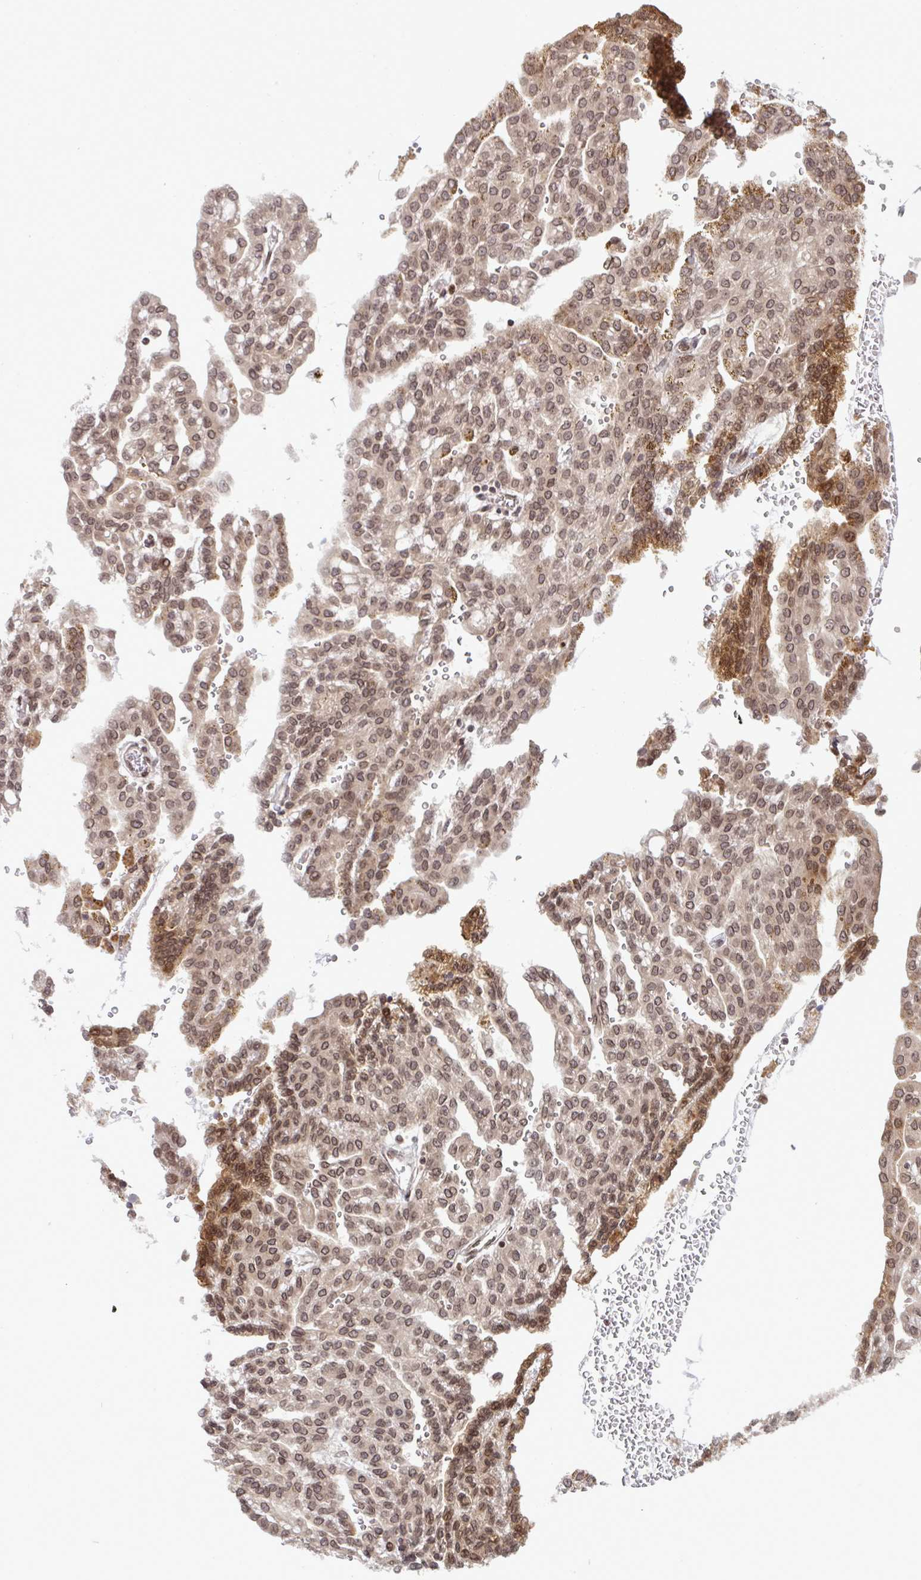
{"staining": {"intensity": "moderate", "quantity": ">75%", "location": "nuclear"}, "tissue": "renal cancer", "cell_type": "Tumor cells", "image_type": "cancer", "snomed": [{"axis": "morphology", "description": "Adenocarcinoma, NOS"}, {"axis": "topography", "description": "Kidney"}], "caption": "Renal adenocarcinoma stained with immunohistochemistry shows moderate nuclear positivity in about >75% of tumor cells.", "gene": "UXT", "patient": {"sex": "male", "age": 63}}